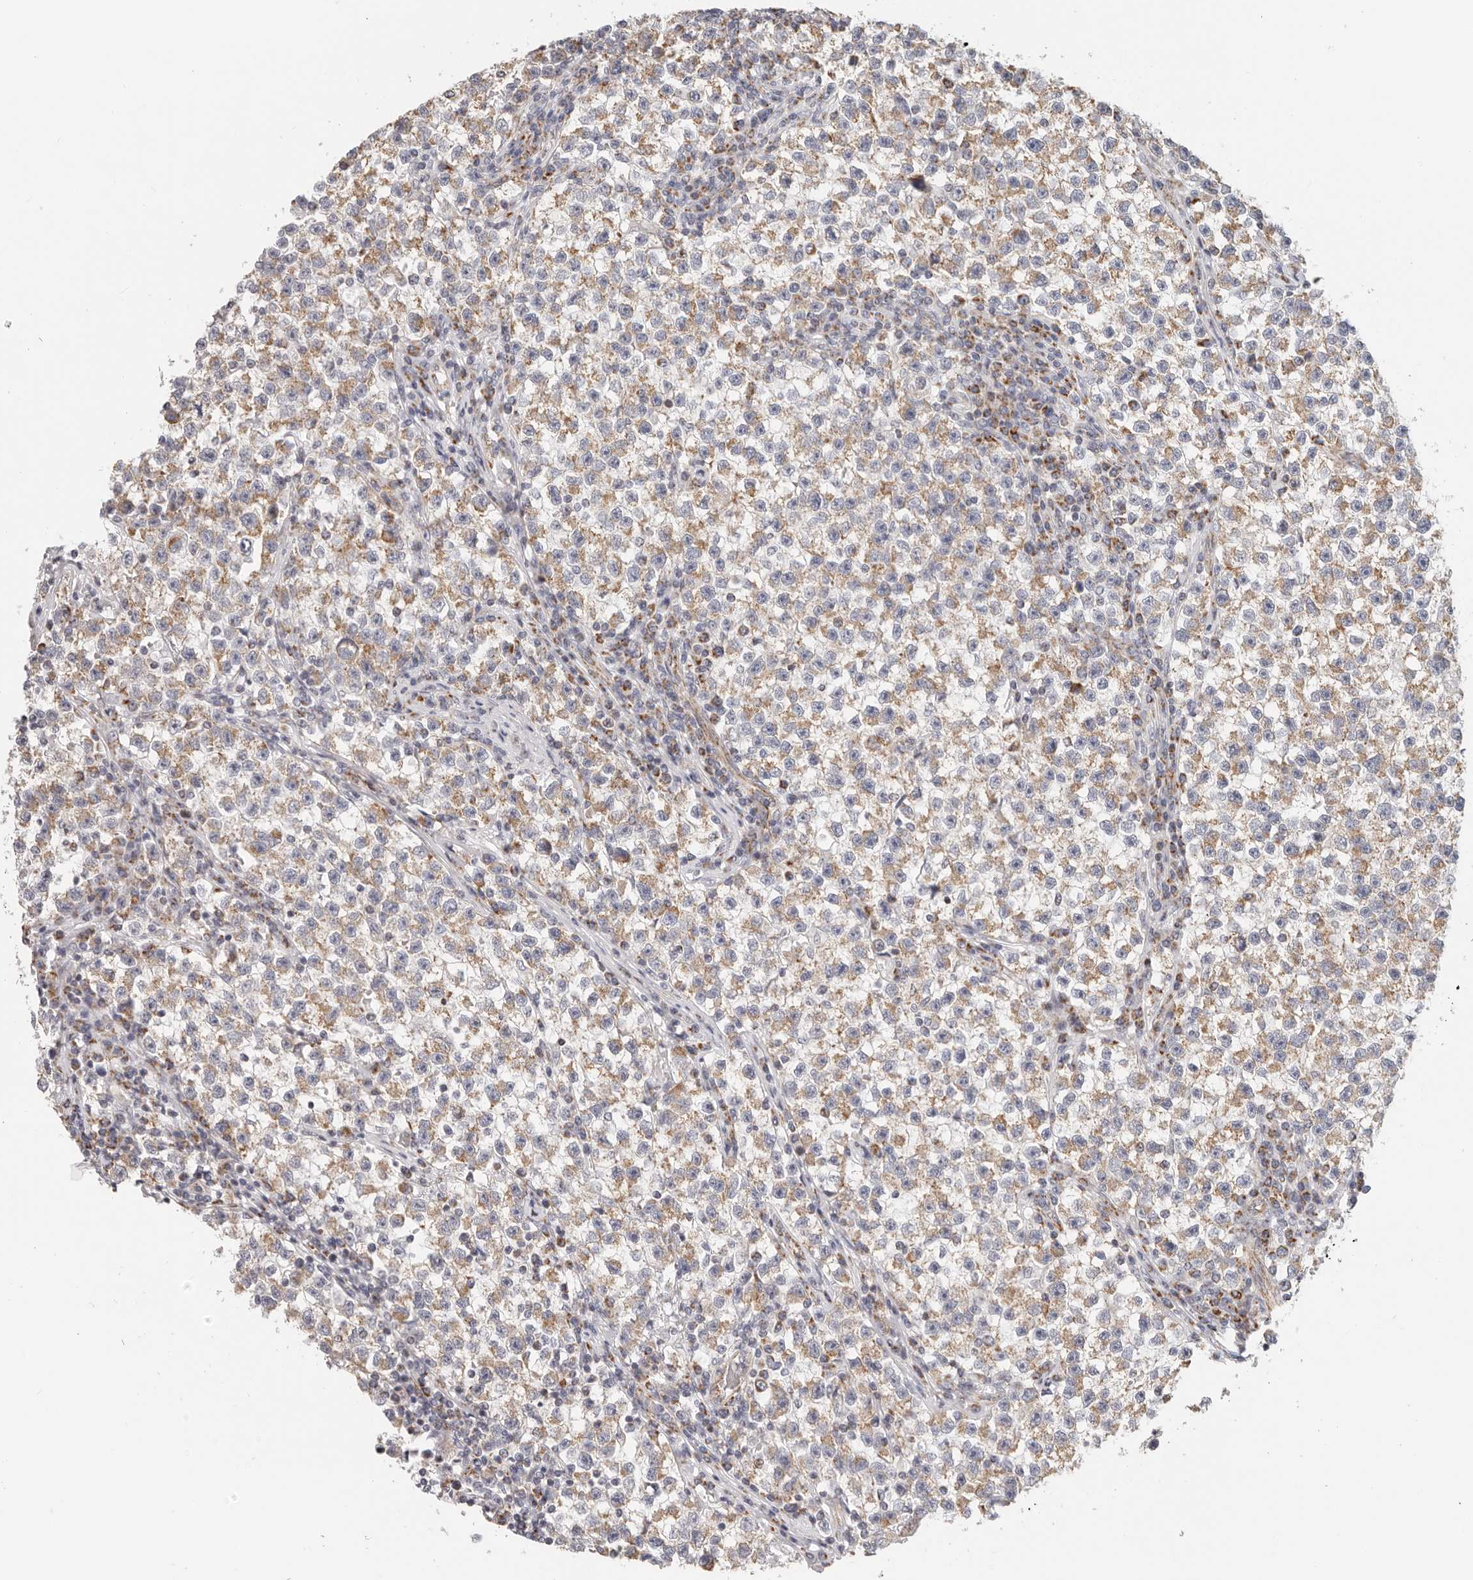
{"staining": {"intensity": "moderate", "quantity": "25%-75%", "location": "cytoplasmic/membranous"}, "tissue": "testis cancer", "cell_type": "Tumor cells", "image_type": "cancer", "snomed": [{"axis": "morphology", "description": "Seminoma, NOS"}, {"axis": "topography", "description": "Testis"}], "caption": "A histopathology image of human testis seminoma stained for a protein shows moderate cytoplasmic/membranous brown staining in tumor cells. The protein of interest is shown in brown color, while the nuclei are stained blue.", "gene": "AFDN", "patient": {"sex": "male", "age": 22}}